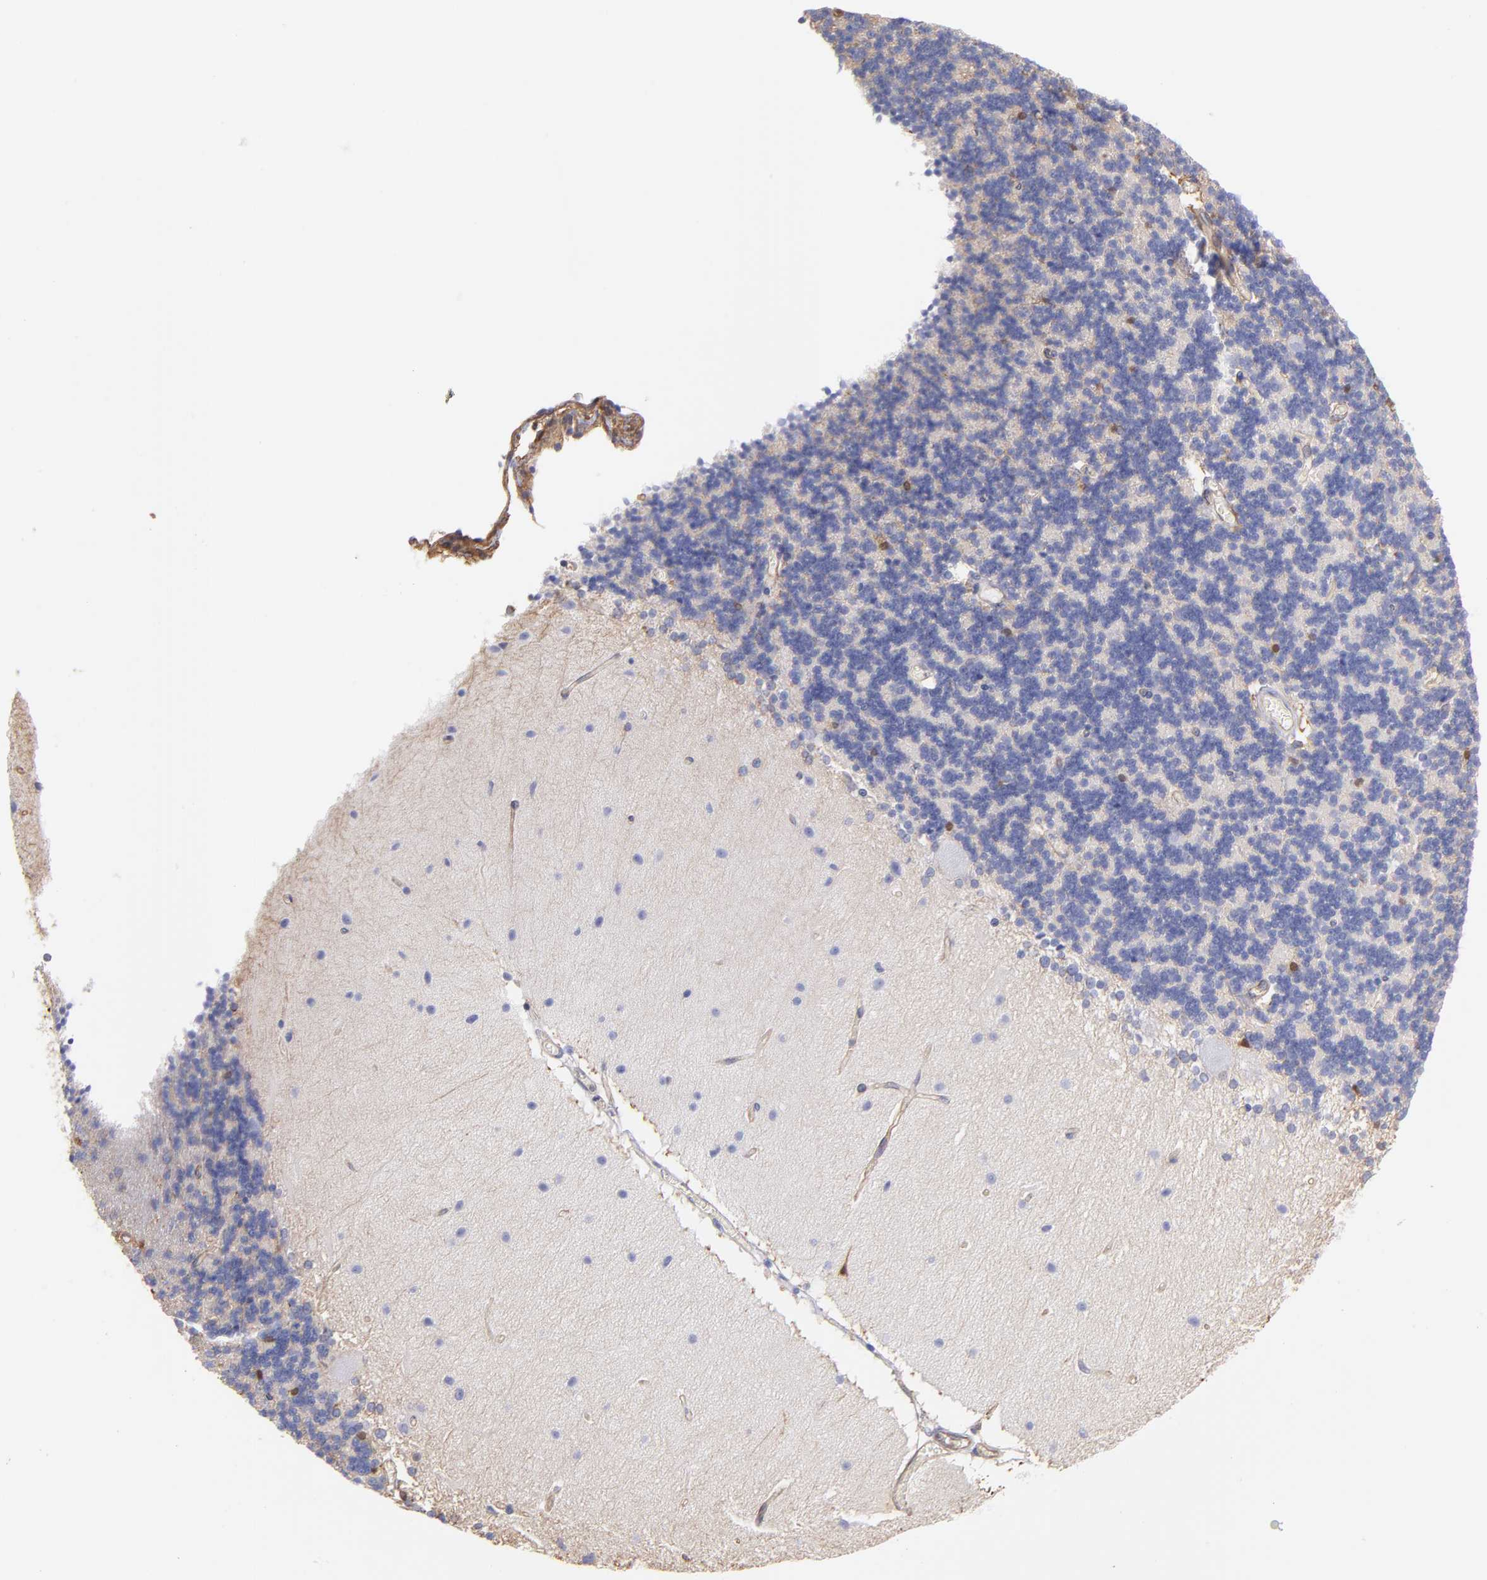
{"staining": {"intensity": "weak", "quantity": "25%-75%", "location": "cytoplasmic/membranous"}, "tissue": "cerebellum", "cell_type": "Cells in granular layer", "image_type": "normal", "snomed": [{"axis": "morphology", "description": "Normal tissue, NOS"}, {"axis": "topography", "description": "Cerebellum"}], "caption": "A micrograph of cerebellum stained for a protein displays weak cytoplasmic/membranous brown staining in cells in granular layer. (DAB IHC with brightfield microscopy, high magnification).", "gene": "PLEC", "patient": {"sex": "female", "age": 54}}